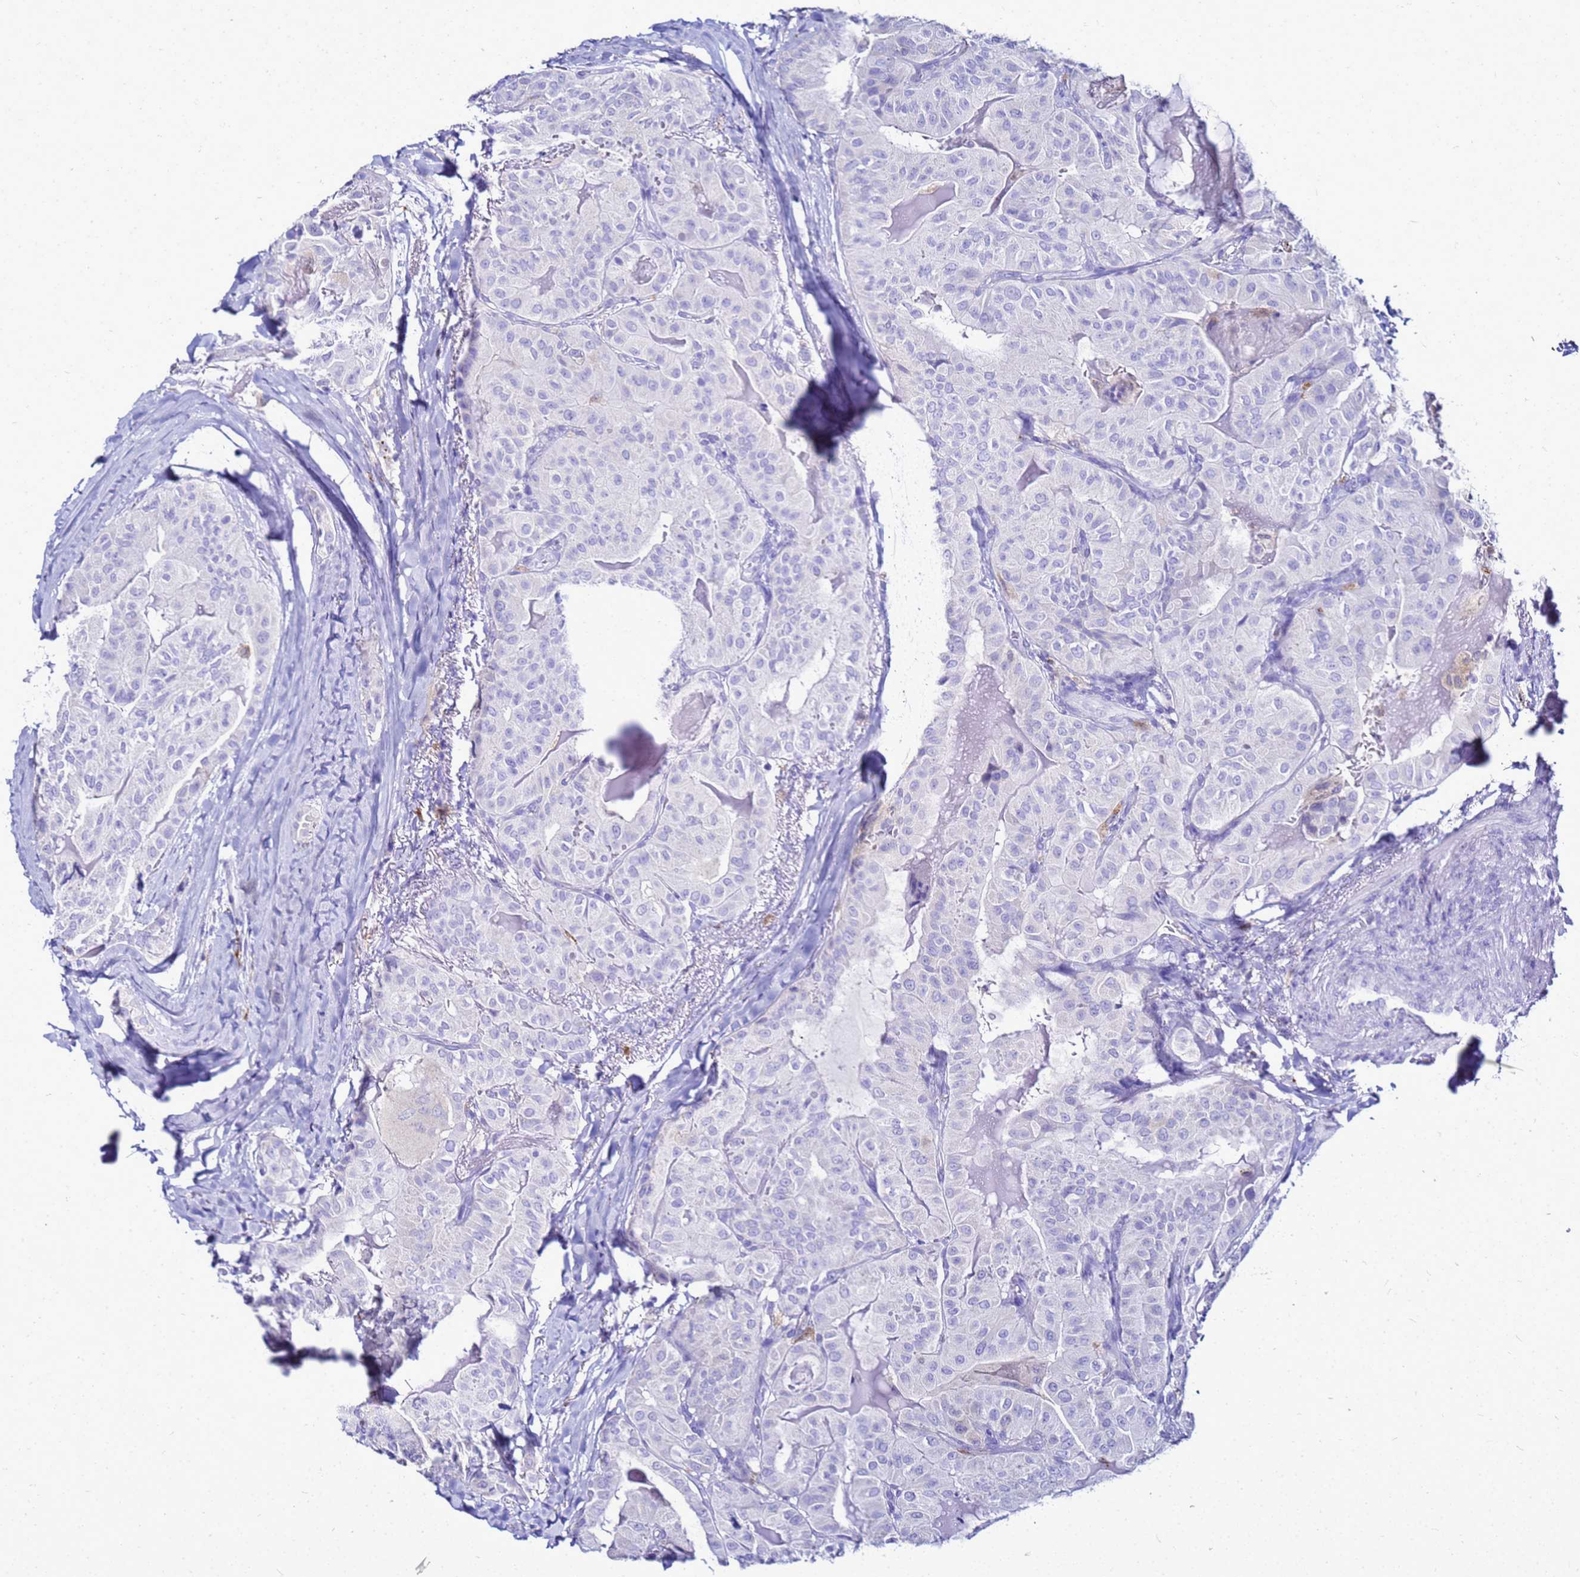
{"staining": {"intensity": "negative", "quantity": "none", "location": "none"}, "tissue": "thyroid cancer", "cell_type": "Tumor cells", "image_type": "cancer", "snomed": [{"axis": "morphology", "description": "Papillary adenocarcinoma, NOS"}, {"axis": "topography", "description": "Thyroid gland"}], "caption": "Immunohistochemistry image of neoplastic tissue: papillary adenocarcinoma (thyroid) stained with DAB (3,3'-diaminobenzidine) reveals no significant protein positivity in tumor cells.", "gene": "CSTA", "patient": {"sex": "female", "age": 68}}